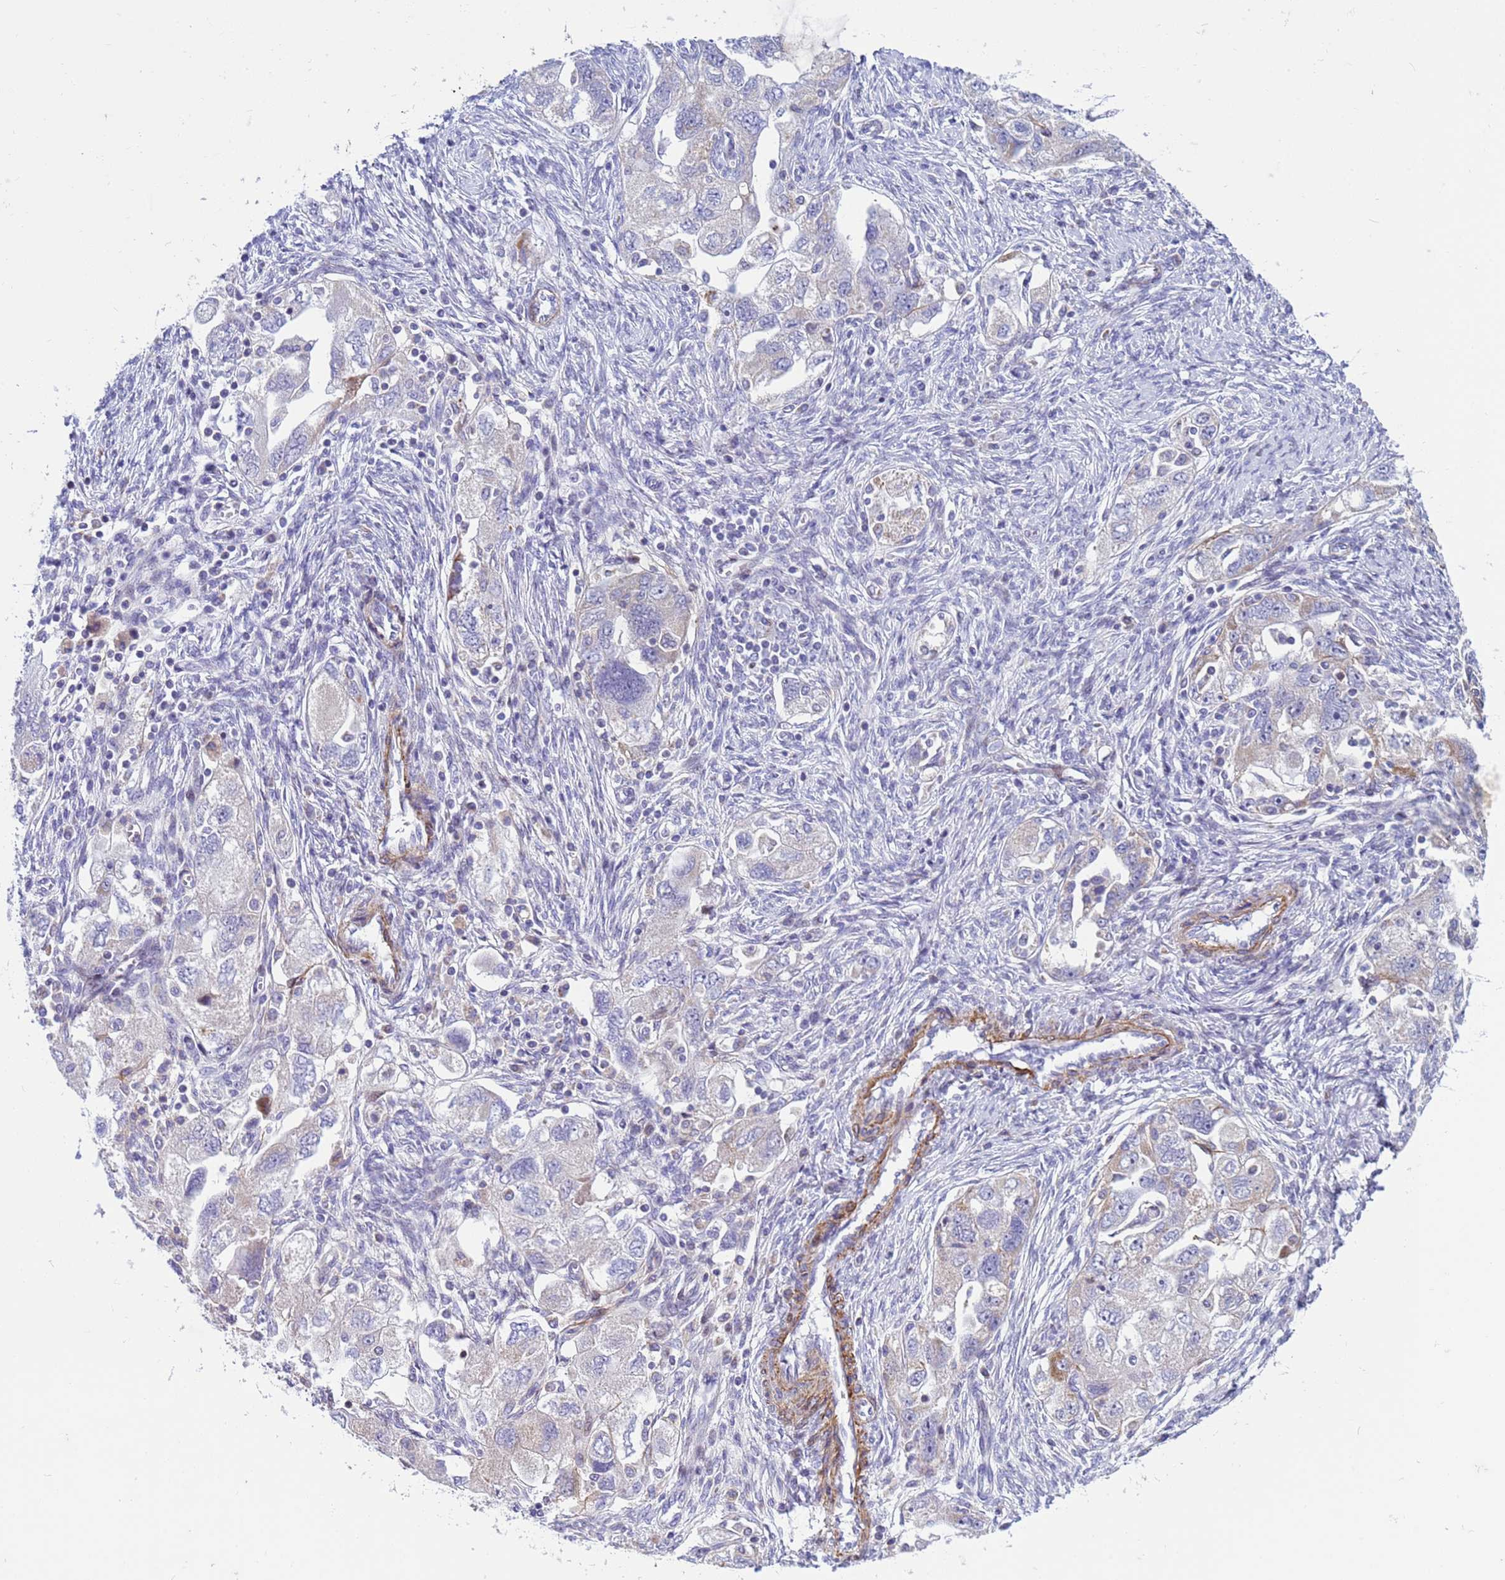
{"staining": {"intensity": "negative", "quantity": "none", "location": "none"}, "tissue": "ovarian cancer", "cell_type": "Tumor cells", "image_type": "cancer", "snomed": [{"axis": "morphology", "description": "Carcinoma, NOS"}, {"axis": "morphology", "description": "Cystadenocarcinoma, serous, NOS"}, {"axis": "topography", "description": "Ovary"}], "caption": "Ovarian cancer (carcinoma) stained for a protein using immunohistochemistry (IHC) exhibits no positivity tumor cells.", "gene": "P2RX7", "patient": {"sex": "female", "age": 69}}